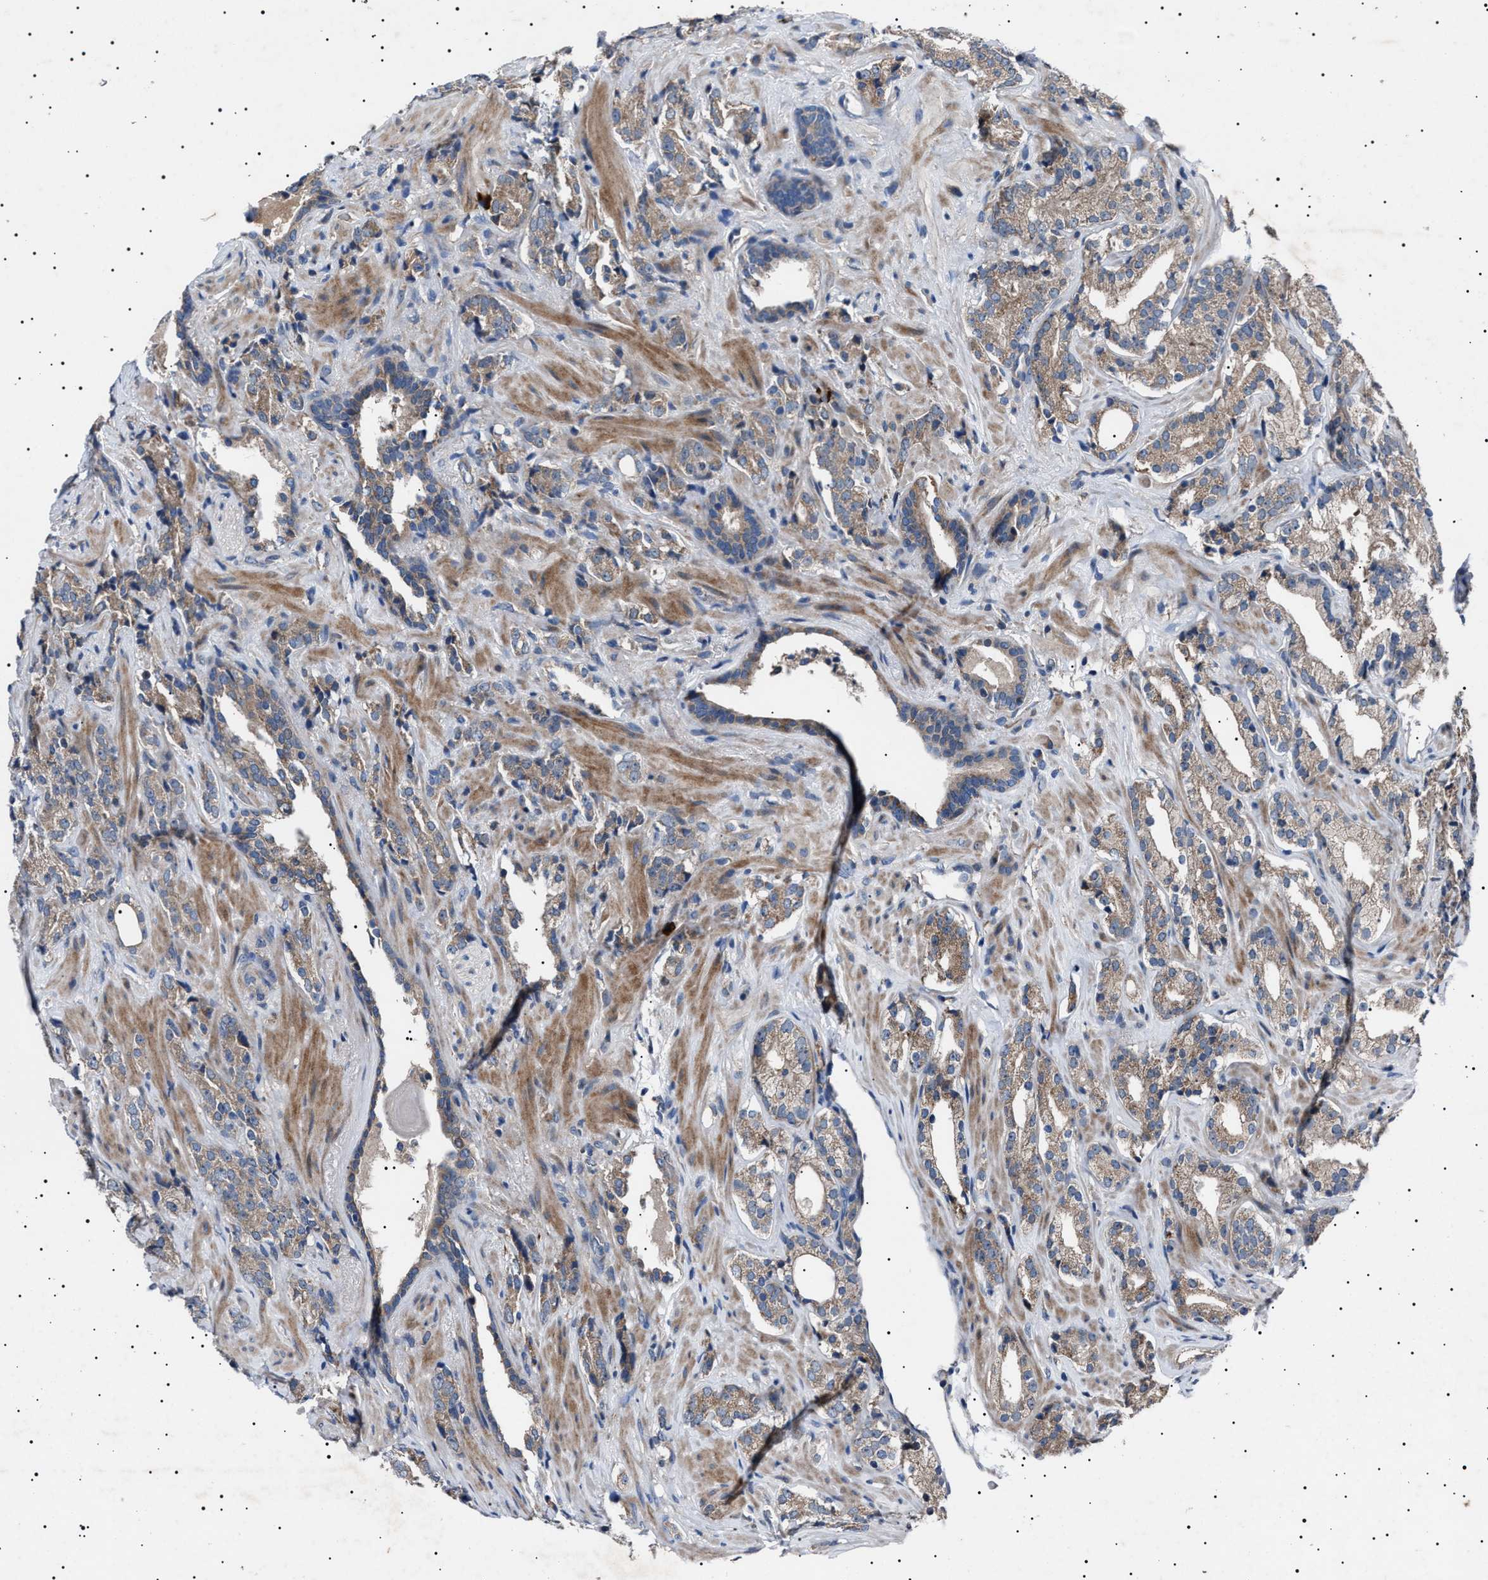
{"staining": {"intensity": "weak", "quantity": "25%-75%", "location": "cytoplasmic/membranous"}, "tissue": "prostate cancer", "cell_type": "Tumor cells", "image_type": "cancer", "snomed": [{"axis": "morphology", "description": "Adenocarcinoma, High grade"}, {"axis": "topography", "description": "Prostate"}], "caption": "Immunohistochemical staining of human prostate cancer (high-grade adenocarcinoma) shows low levels of weak cytoplasmic/membranous protein positivity in about 25%-75% of tumor cells.", "gene": "PTRH1", "patient": {"sex": "male", "age": 71}}